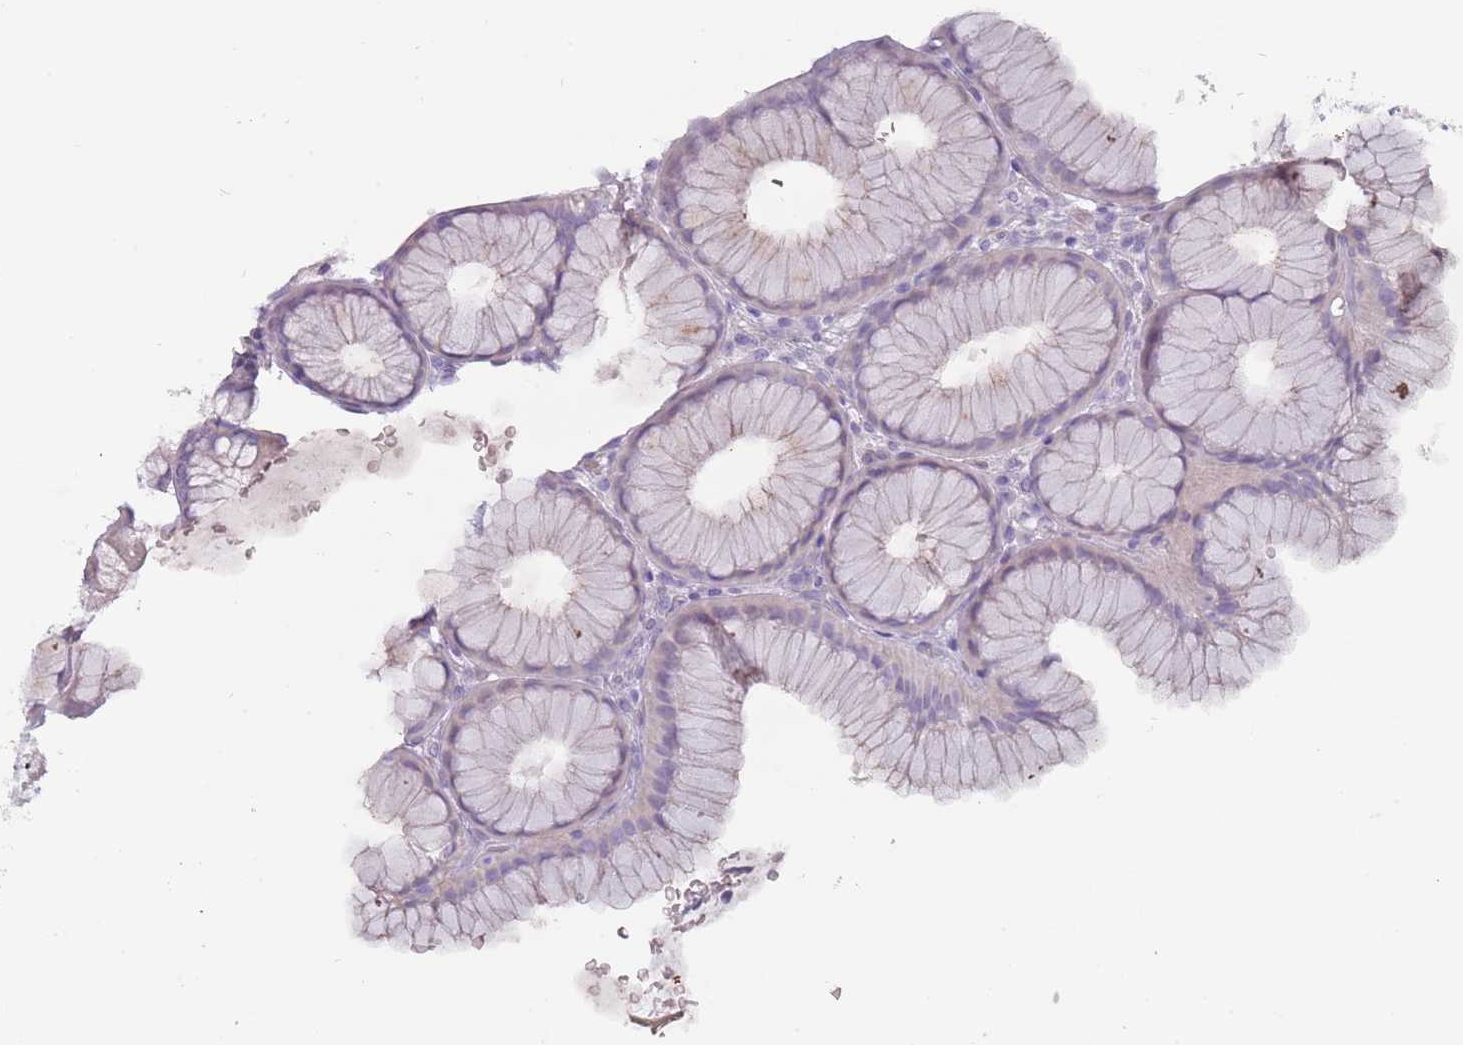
{"staining": {"intensity": "negative", "quantity": "none", "location": "none"}, "tissue": "stomach", "cell_type": "Glandular cells", "image_type": "normal", "snomed": [{"axis": "morphology", "description": "Normal tissue, NOS"}, {"axis": "topography", "description": "Stomach"}], "caption": "The photomicrograph shows no significant positivity in glandular cells of stomach. (Brightfield microscopy of DAB (3,3'-diaminobenzidine) immunohistochemistry (IHC) at high magnification).", "gene": "RFX2", "patient": {"sex": "male", "age": 57}}